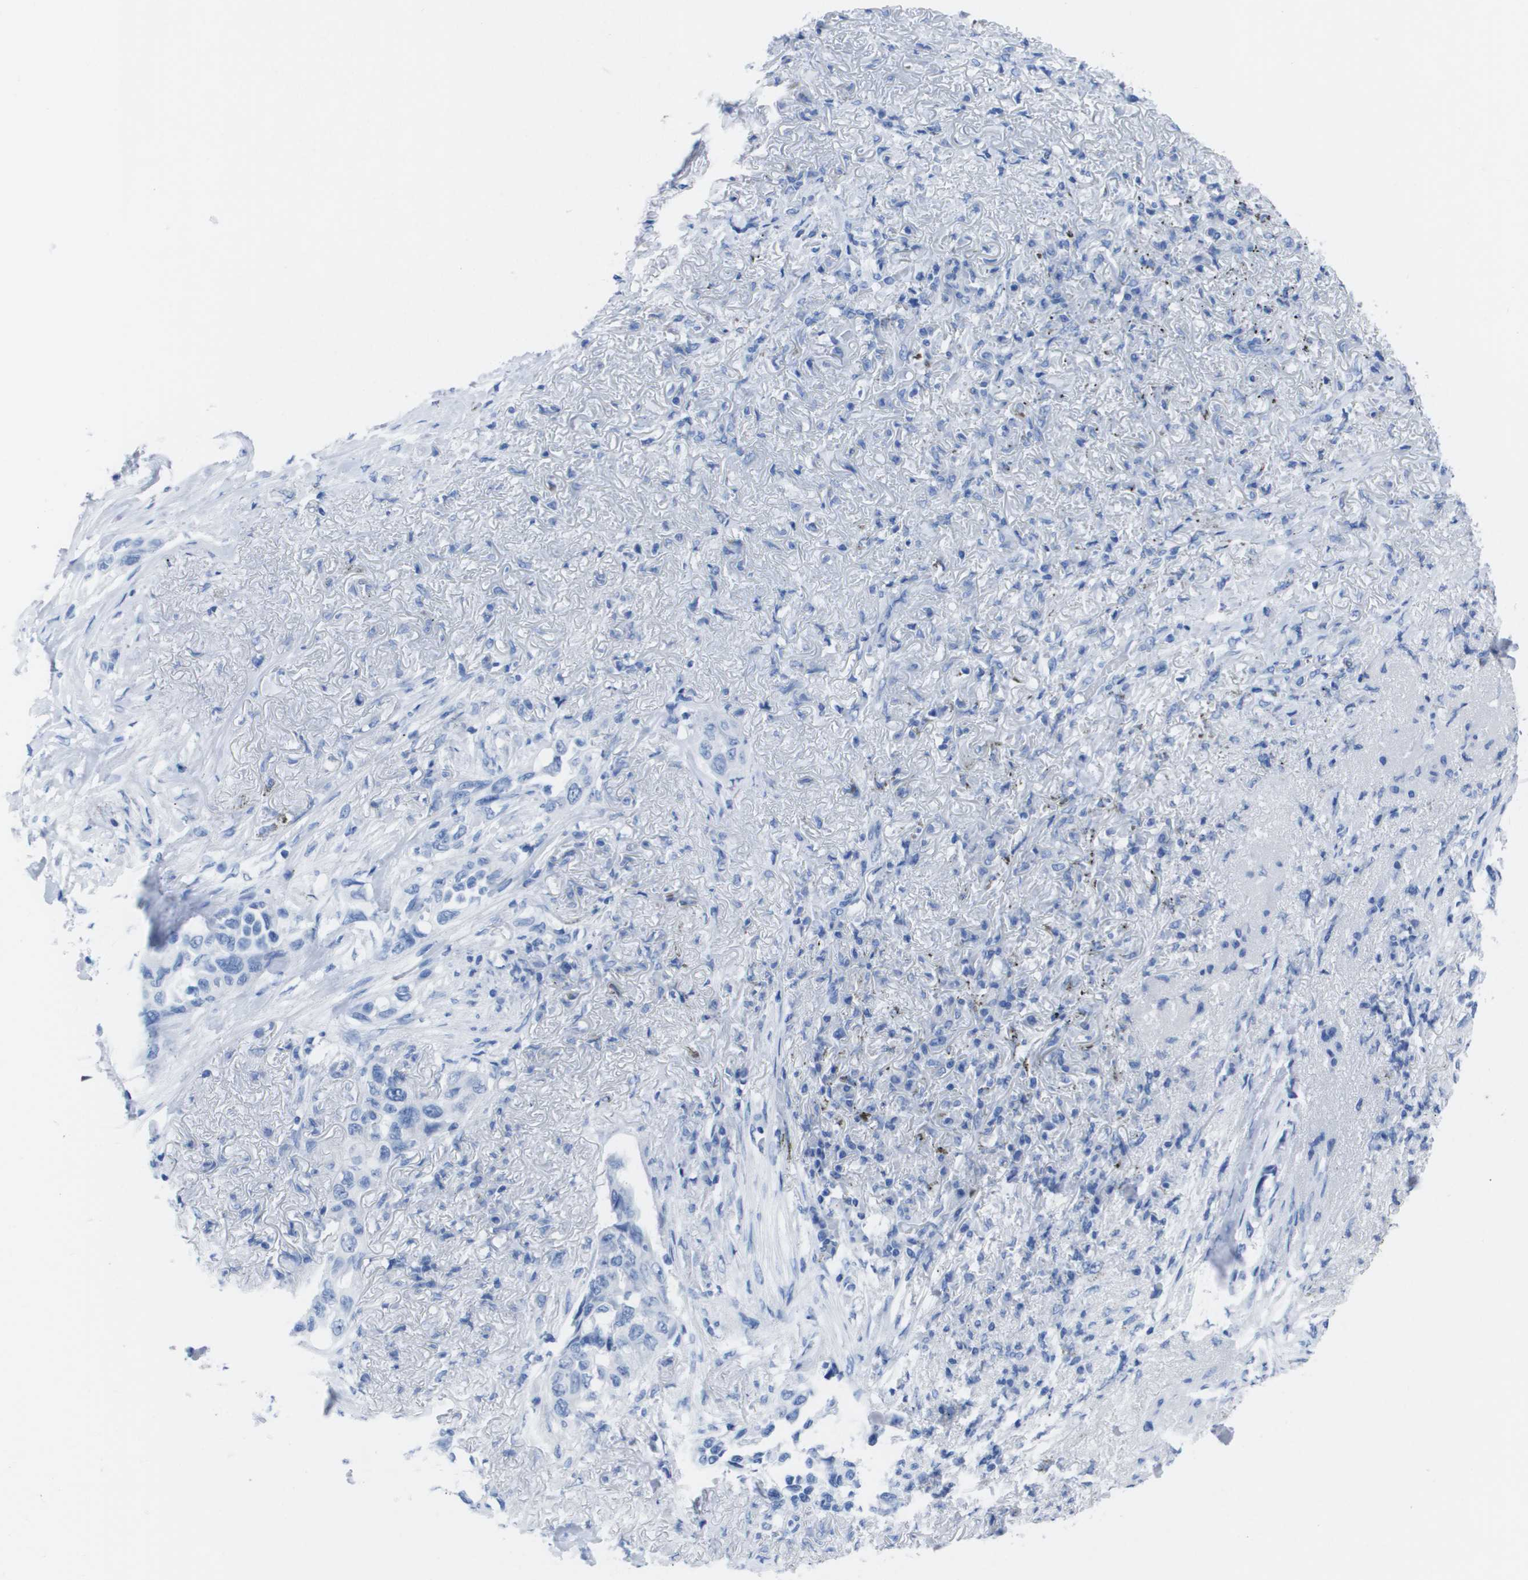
{"staining": {"intensity": "negative", "quantity": "none", "location": "none"}, "tissue": "lung cancer", "cell_type": "Tumor cells", "image_type": "cancer", "snomed": [{"axis": "morphology", "description": "Adenocarcinoma, NOS"}, {"axis": "topography", "description": "Lung"}], "caption": "Immunohistochemistry (IHC) of human lung cancer (adenocarcinoma) displays no expression in tumor cells. The staining was performed using DAB to visualize the protein expression in brown, while the nuclei were stained in blue with hematoxylin (Magnification: 20x).", "gene": "KCNA3", "patient": {"sex": "female", "age": 51}}